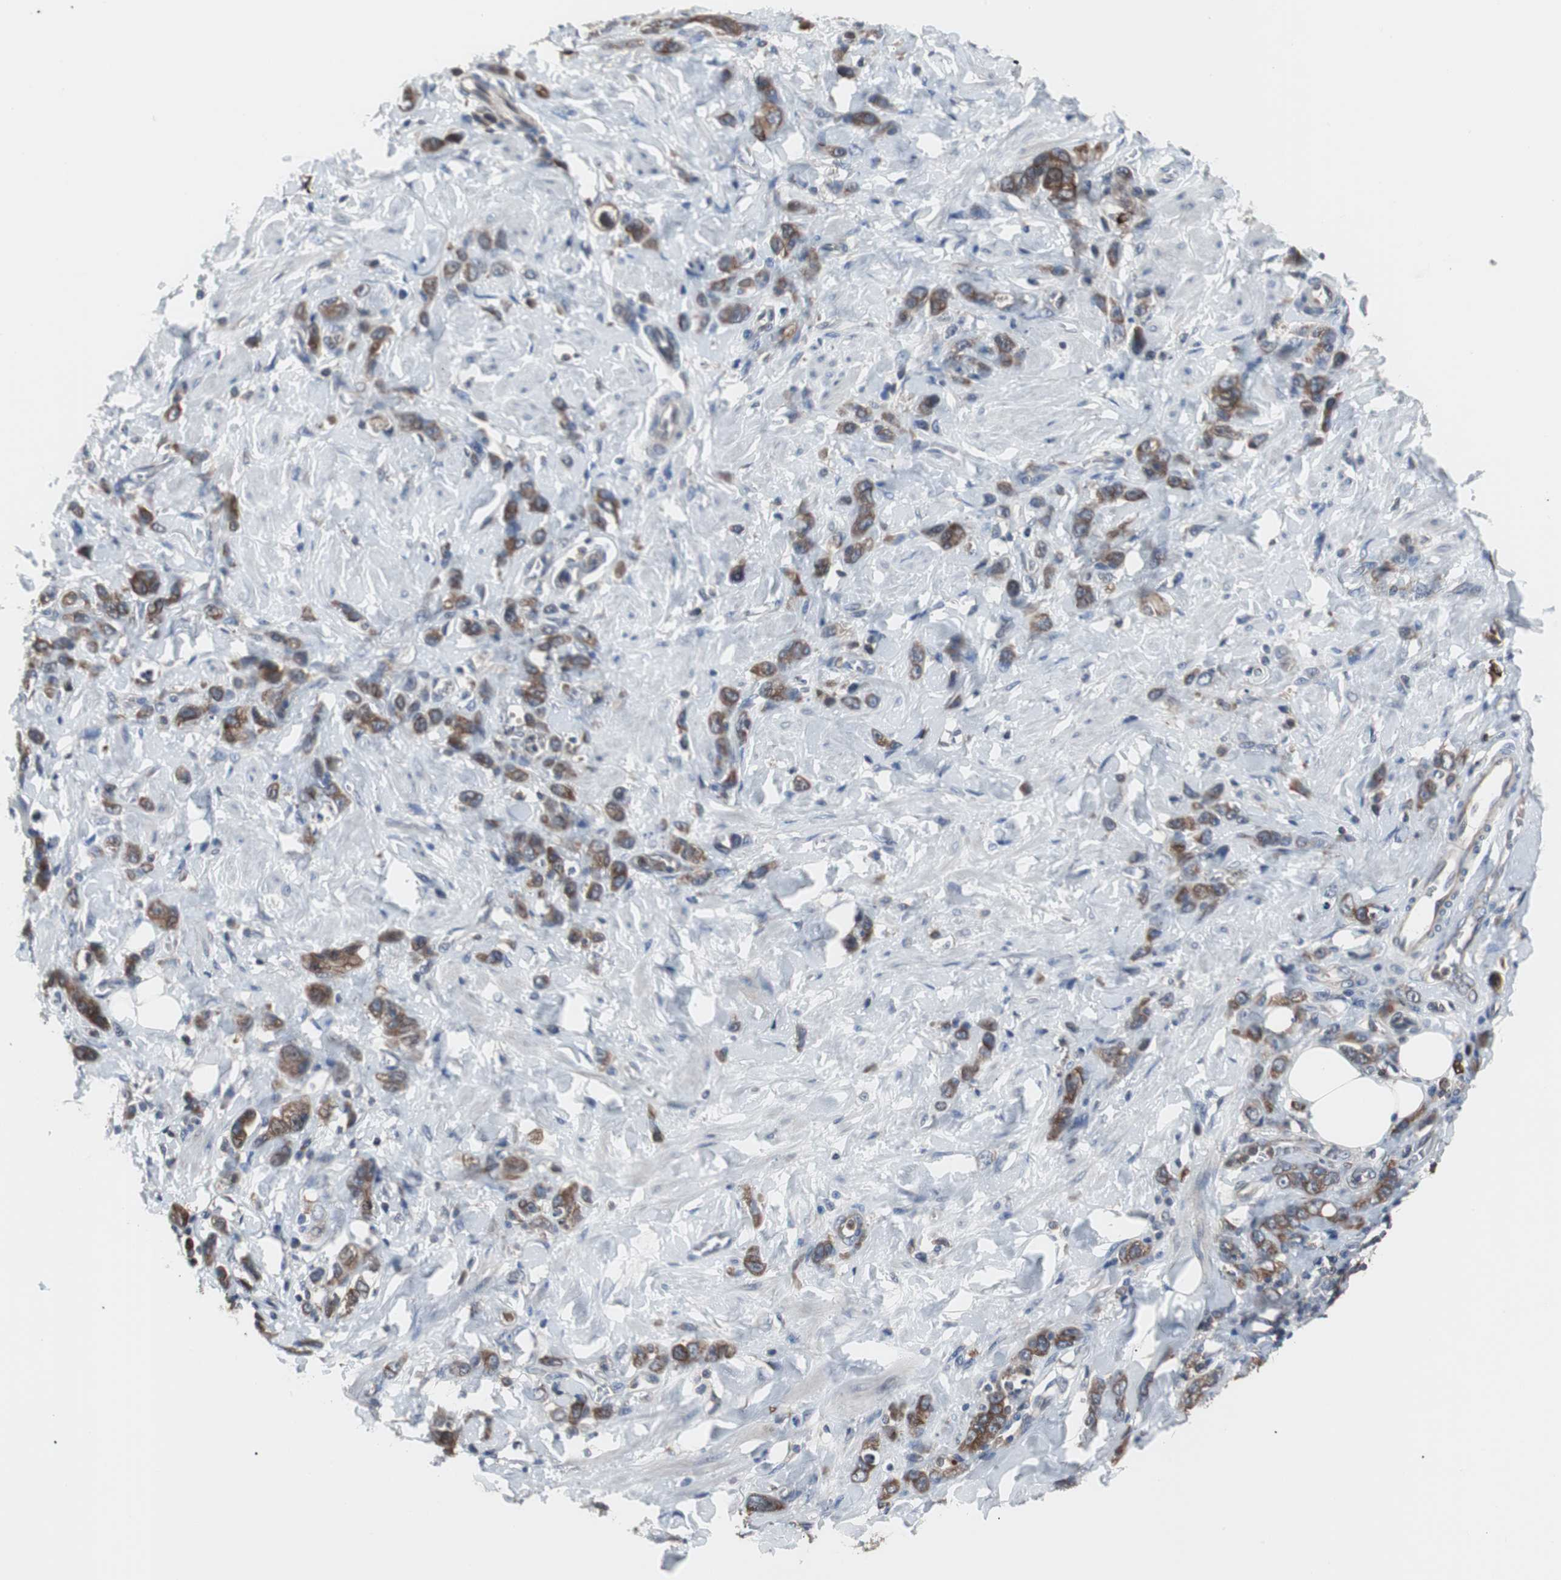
{"staining": {"intensity": "moderate", "quantity": ">75%", "location": "cytoplasmic/membranous"}, "tissue": "stomach cancer", "cell_type": "Tumor cells", "image_type": "cancer", "snomed": [{"axis": "morphology", "description": "Adenocarcinoma, NOS"}, {"axis": "topography", "description": "Stomach"}], "caption": "IHC photomicrograph of neoplastic tissue: stomach cancer (adenocarcinoma) stained using immunohistochemistry shows medium levels of moderate protein expression localized specifically in the cytoplasmic/membranous of tumor cells, appearing as a cytoplasmic/membranous brown color.", "gene": "PAK1", "patient": {"sex": "male", "age": 82}}